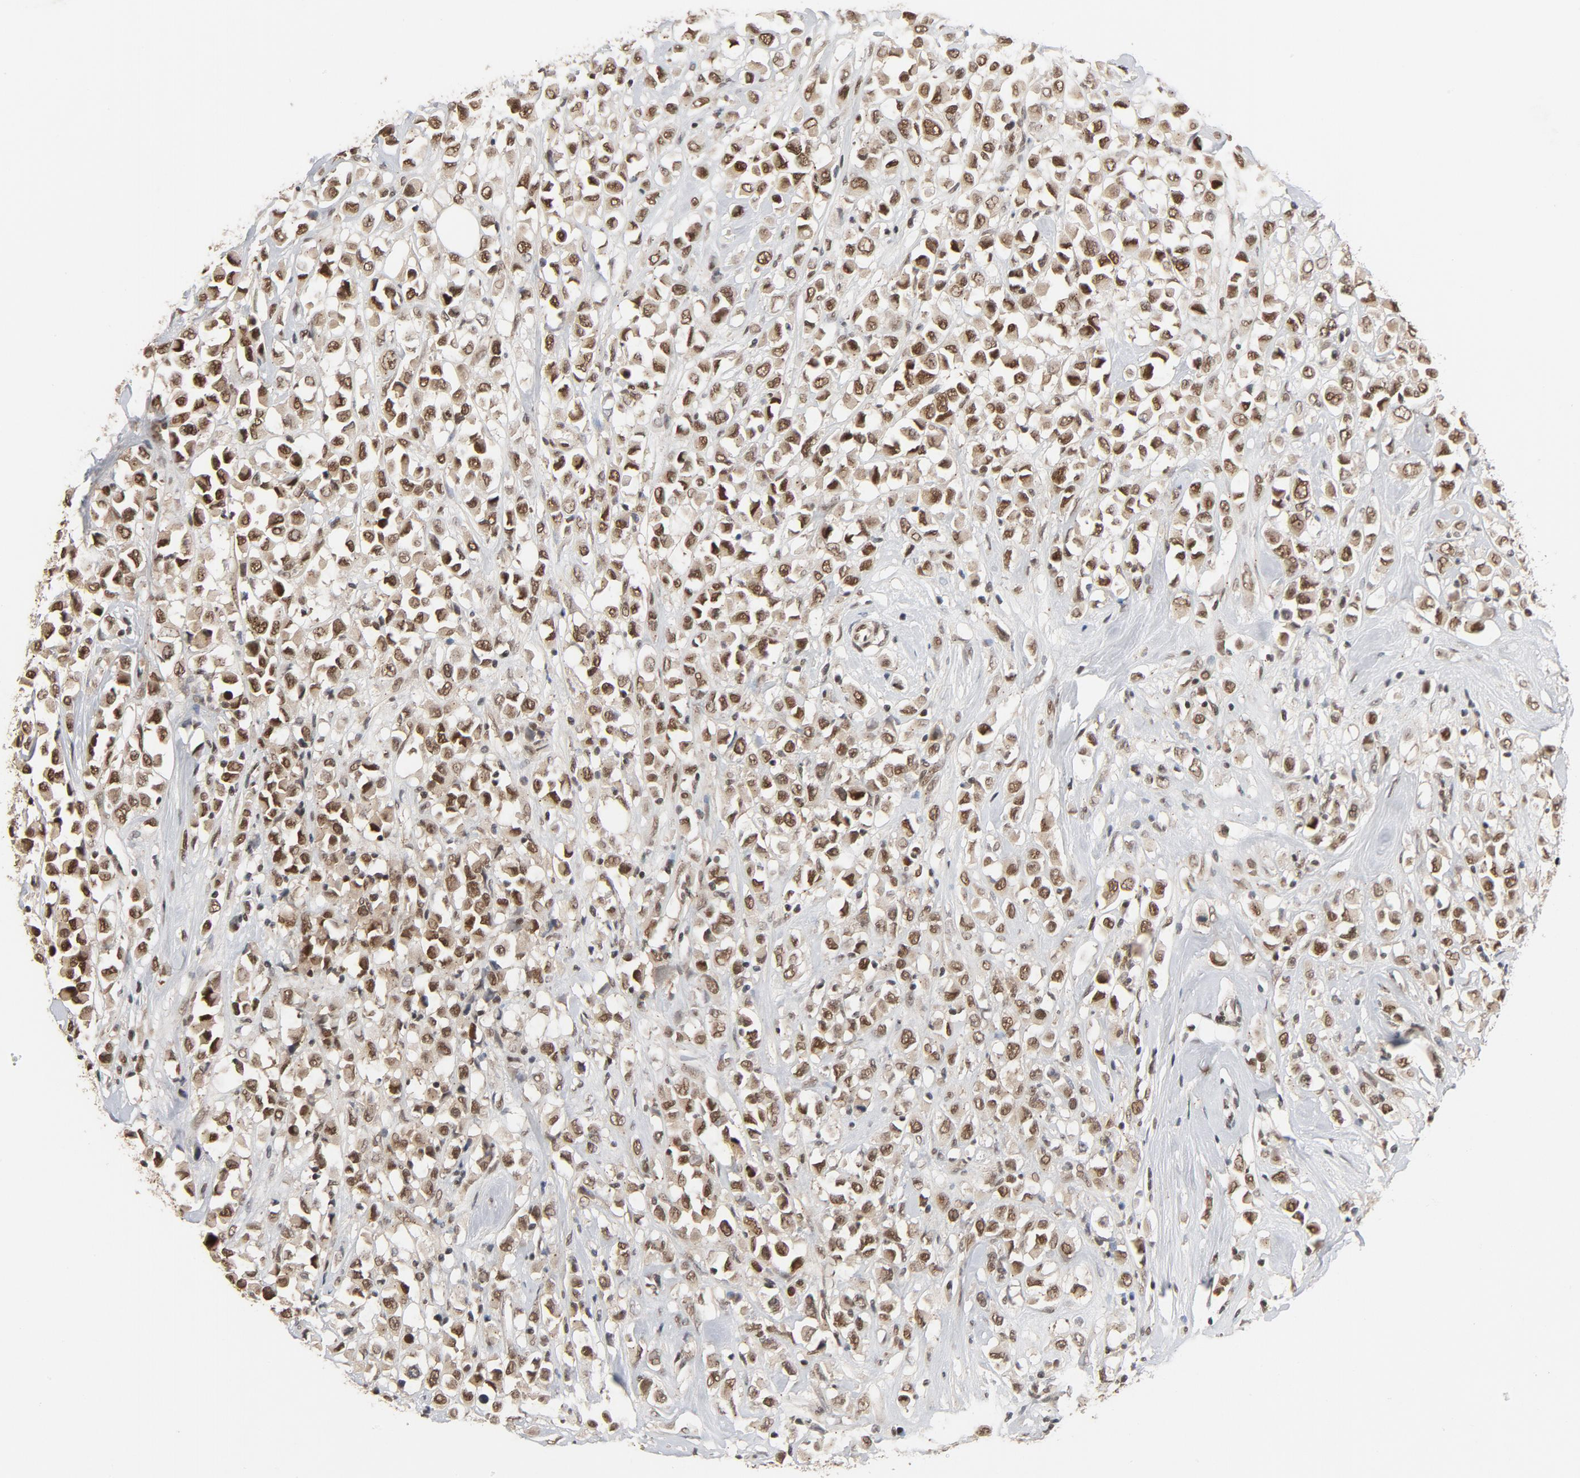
{"staining": {"intensity": "moderate", "quantity": ">75%", "location": "nuclear"}, "tissue": "breast cancer", "cell_type": "Tumor cells", "image_type": "cancer", "snomed": [{"axis": "morphology", "description": "Duct carcinoma"}, {"axis": "topography", "description": "Breast"}], "caption": "Immunohistochemical staining of human breast cancer (intraductal carcinoma) exhibits moderate nuclear protein staining in about >75% of tumor cells.", "gene": "SMARCD1", "patient": {"sex": "female", "age": 61}}